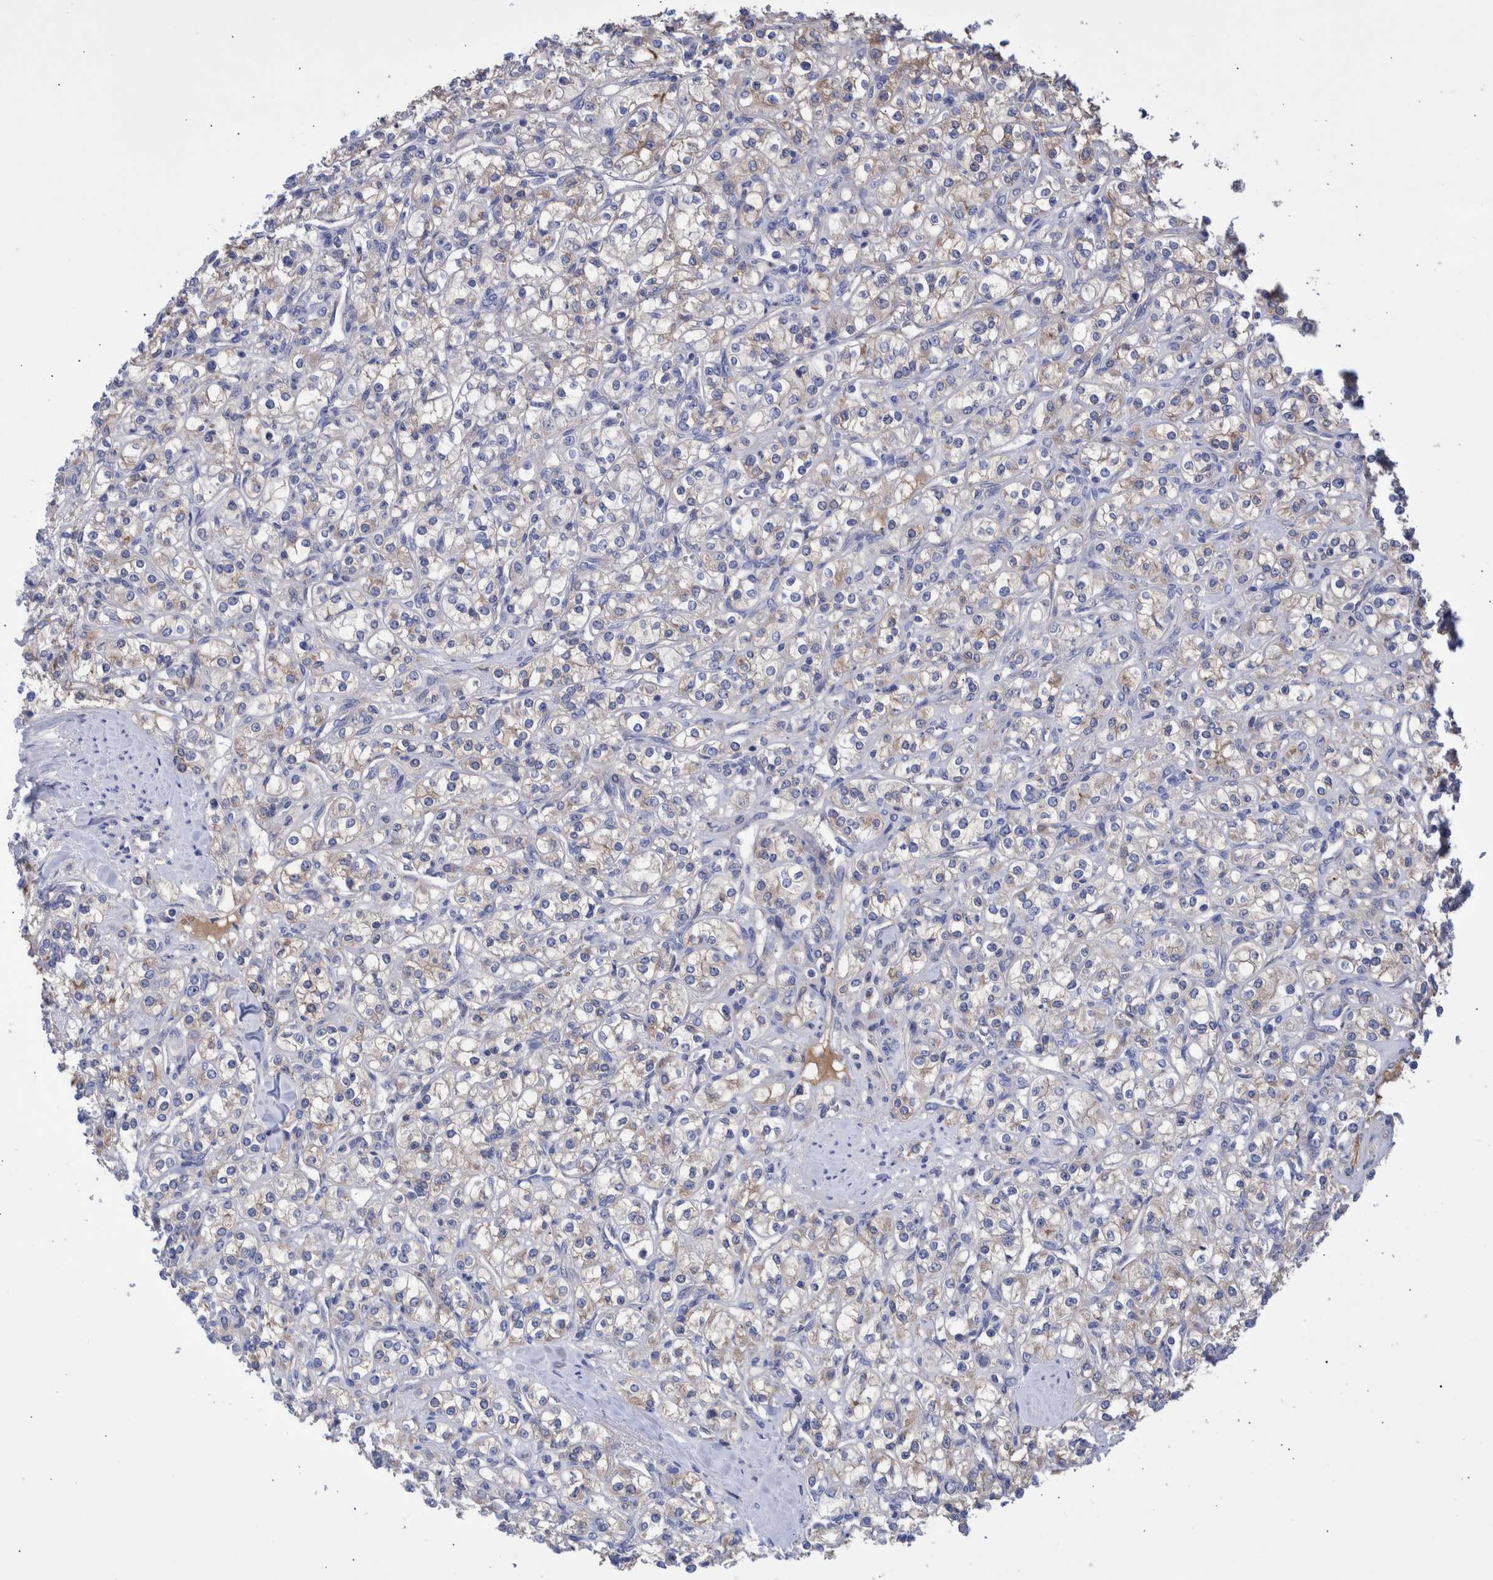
{"staining": {"intensity": "negative", "quantity": "none", "location": "none"}, "tissue": "renal cancer", "cell_type": "Tumor cells", "image_type": "cancer", "snomed": [{"axis": "morphology", "description": "Adenocarcinoma, NOS"}, {"axis": "topography", "description": "Kidney"}], "caption": "A high-resolution micrograph shows immunohistochemistry staining of renal cancer, which displays no significant staining in tumor cells.", "gene": "DLL4", "patient": {"sex": "male", "age": 77}}